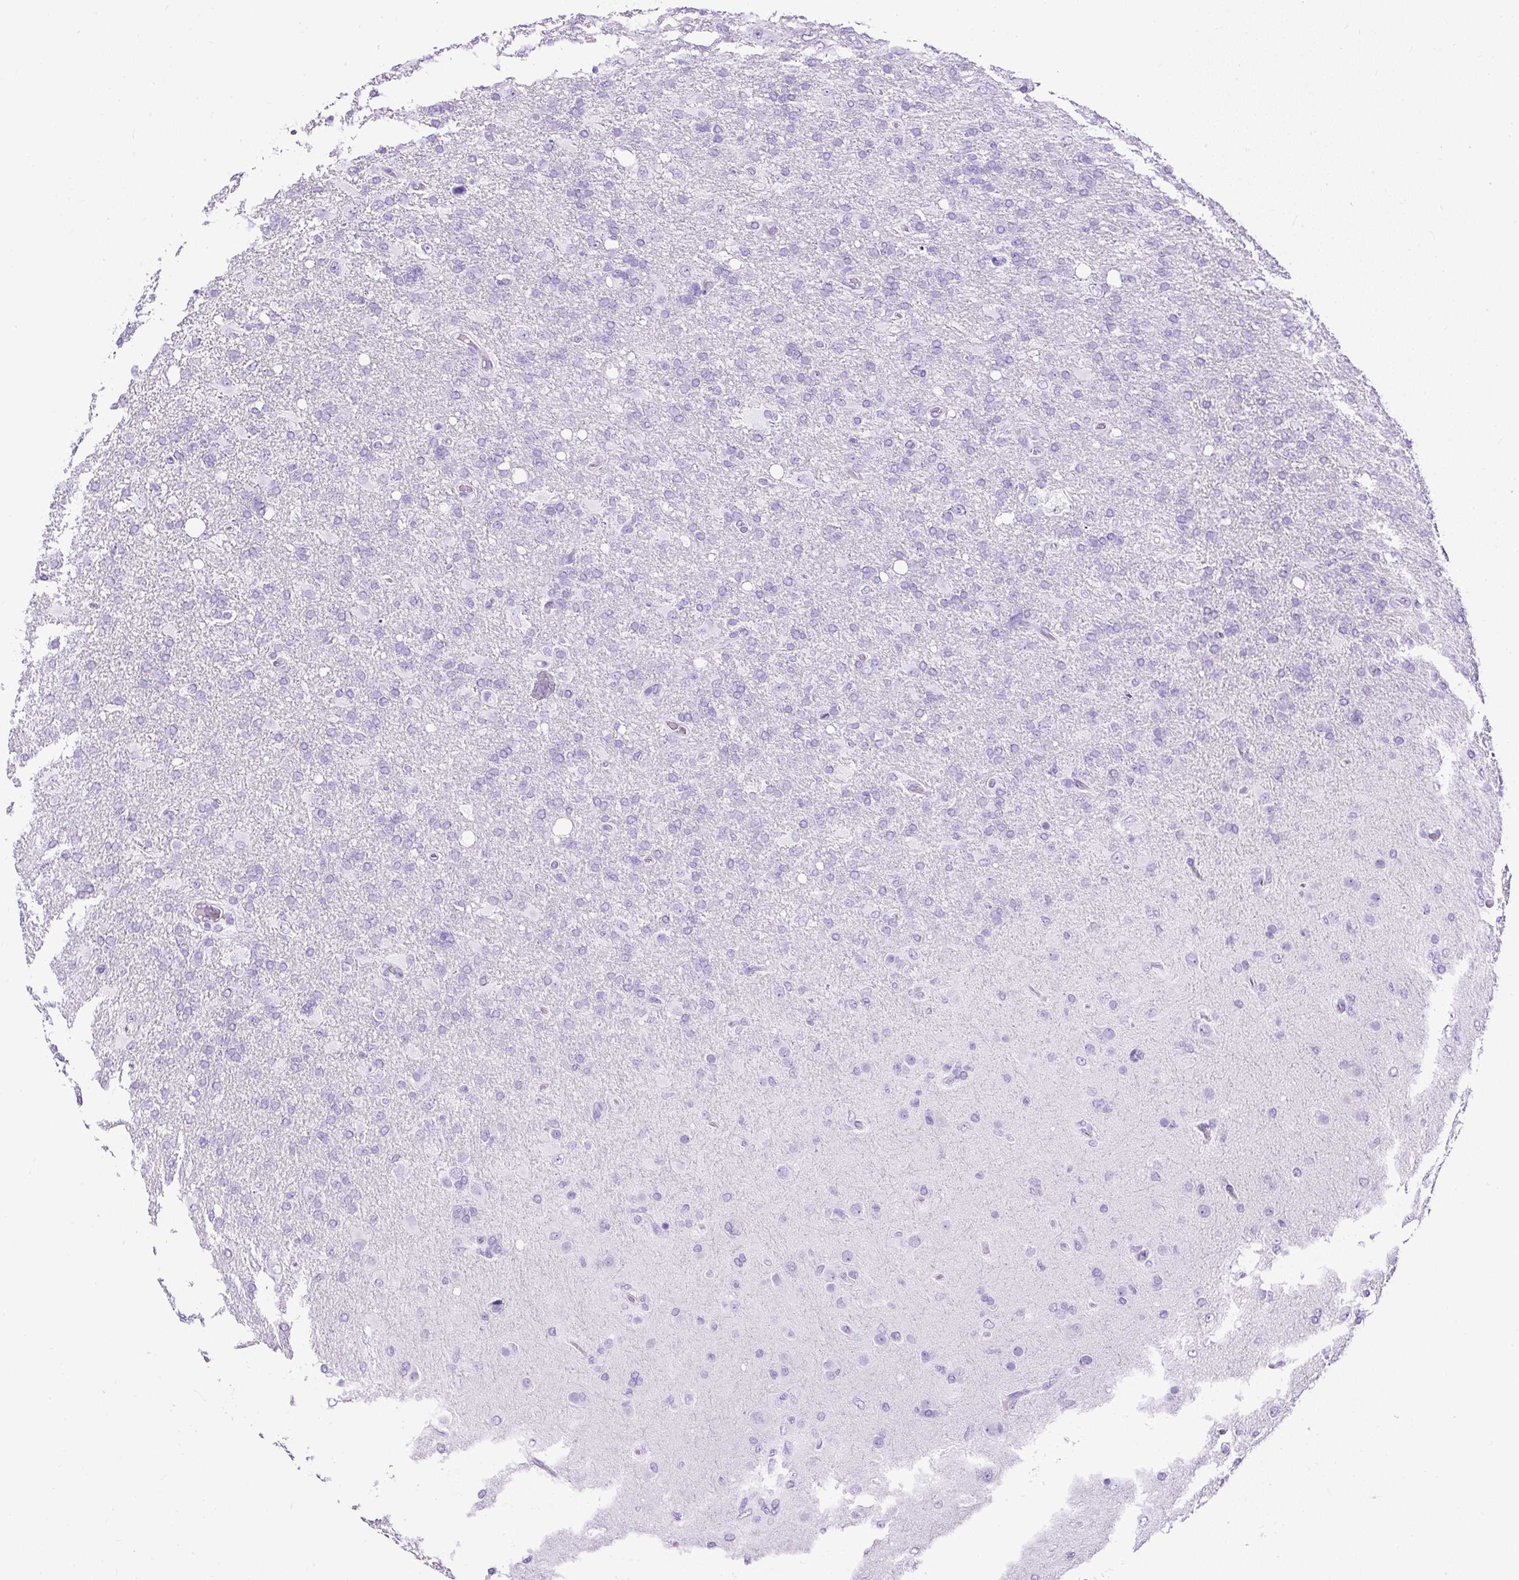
{"staining": {"intensity": "negative", "quantity": "none", "location": "none"}, "tissue": "glioma", "cell_type": "Tumor cells", "image_type": "cancer", "snomed": [{"axis": "morphology", "description": "Glioma, malignant, High grade"}, {"axis": "topography", "description": "Brain"}], "caption": "Tumor cells show no significant protein staining in glioma. Nuclei are stained in blue.", "gene": "NTS", "patient": {"sex": "male", "age": 61}}